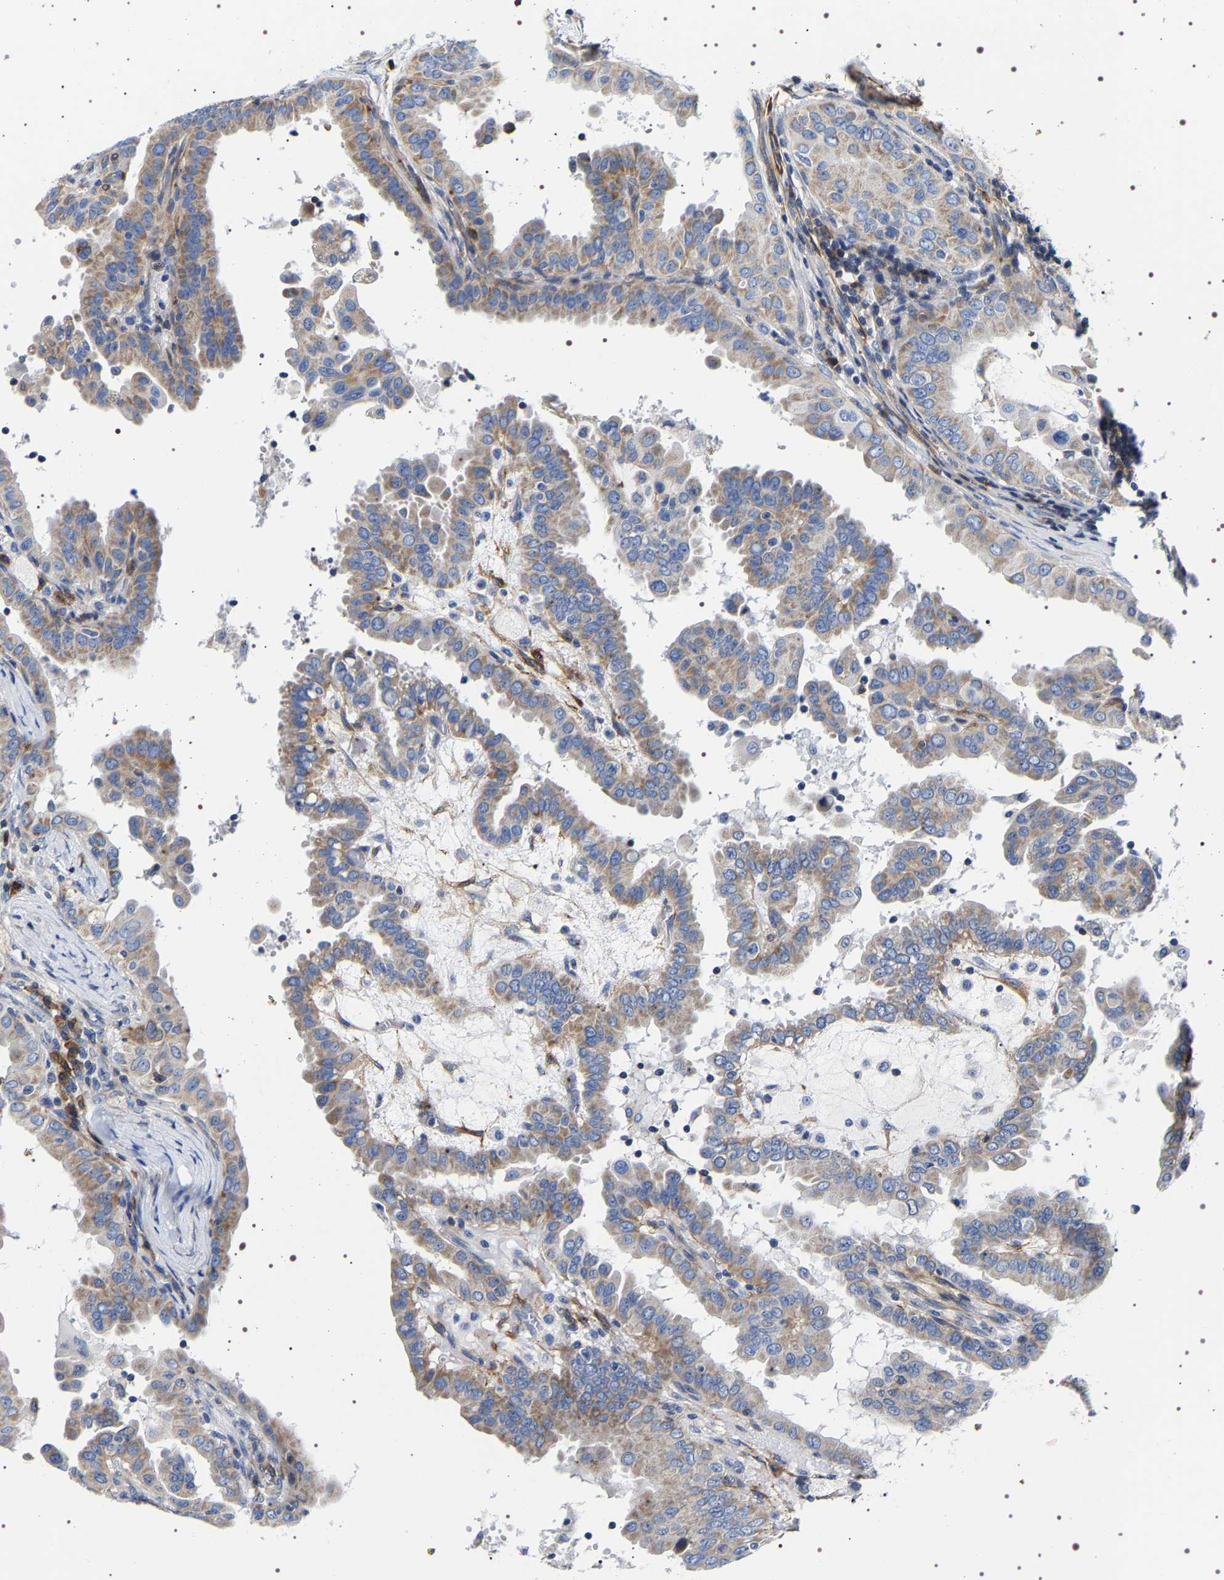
{"staining": {"intensity": "moderate", "quantity": "25%-75%", "location": "cytoplasmic/membranous"}, "tissue": "thyroid cancer", "cell_type": "Tumor cells", "image_type": "cancer", "snomed": [{"axis": "morphology", "description": "Papillary adenocarcinoma, NOS"}, {"axis": "topography", "description": "Thyroid gland"}], "caption": "A high-resolution image shows immunohistochemistry (IHC) staining of thyroid cancer (papillary adenocarcinoma), which shows moderate cytoplasmic/membranous expression in about 25%-75% of tumor cells.", "gene": "SQLE", "patient": {"sex": "male", "age": 33}}